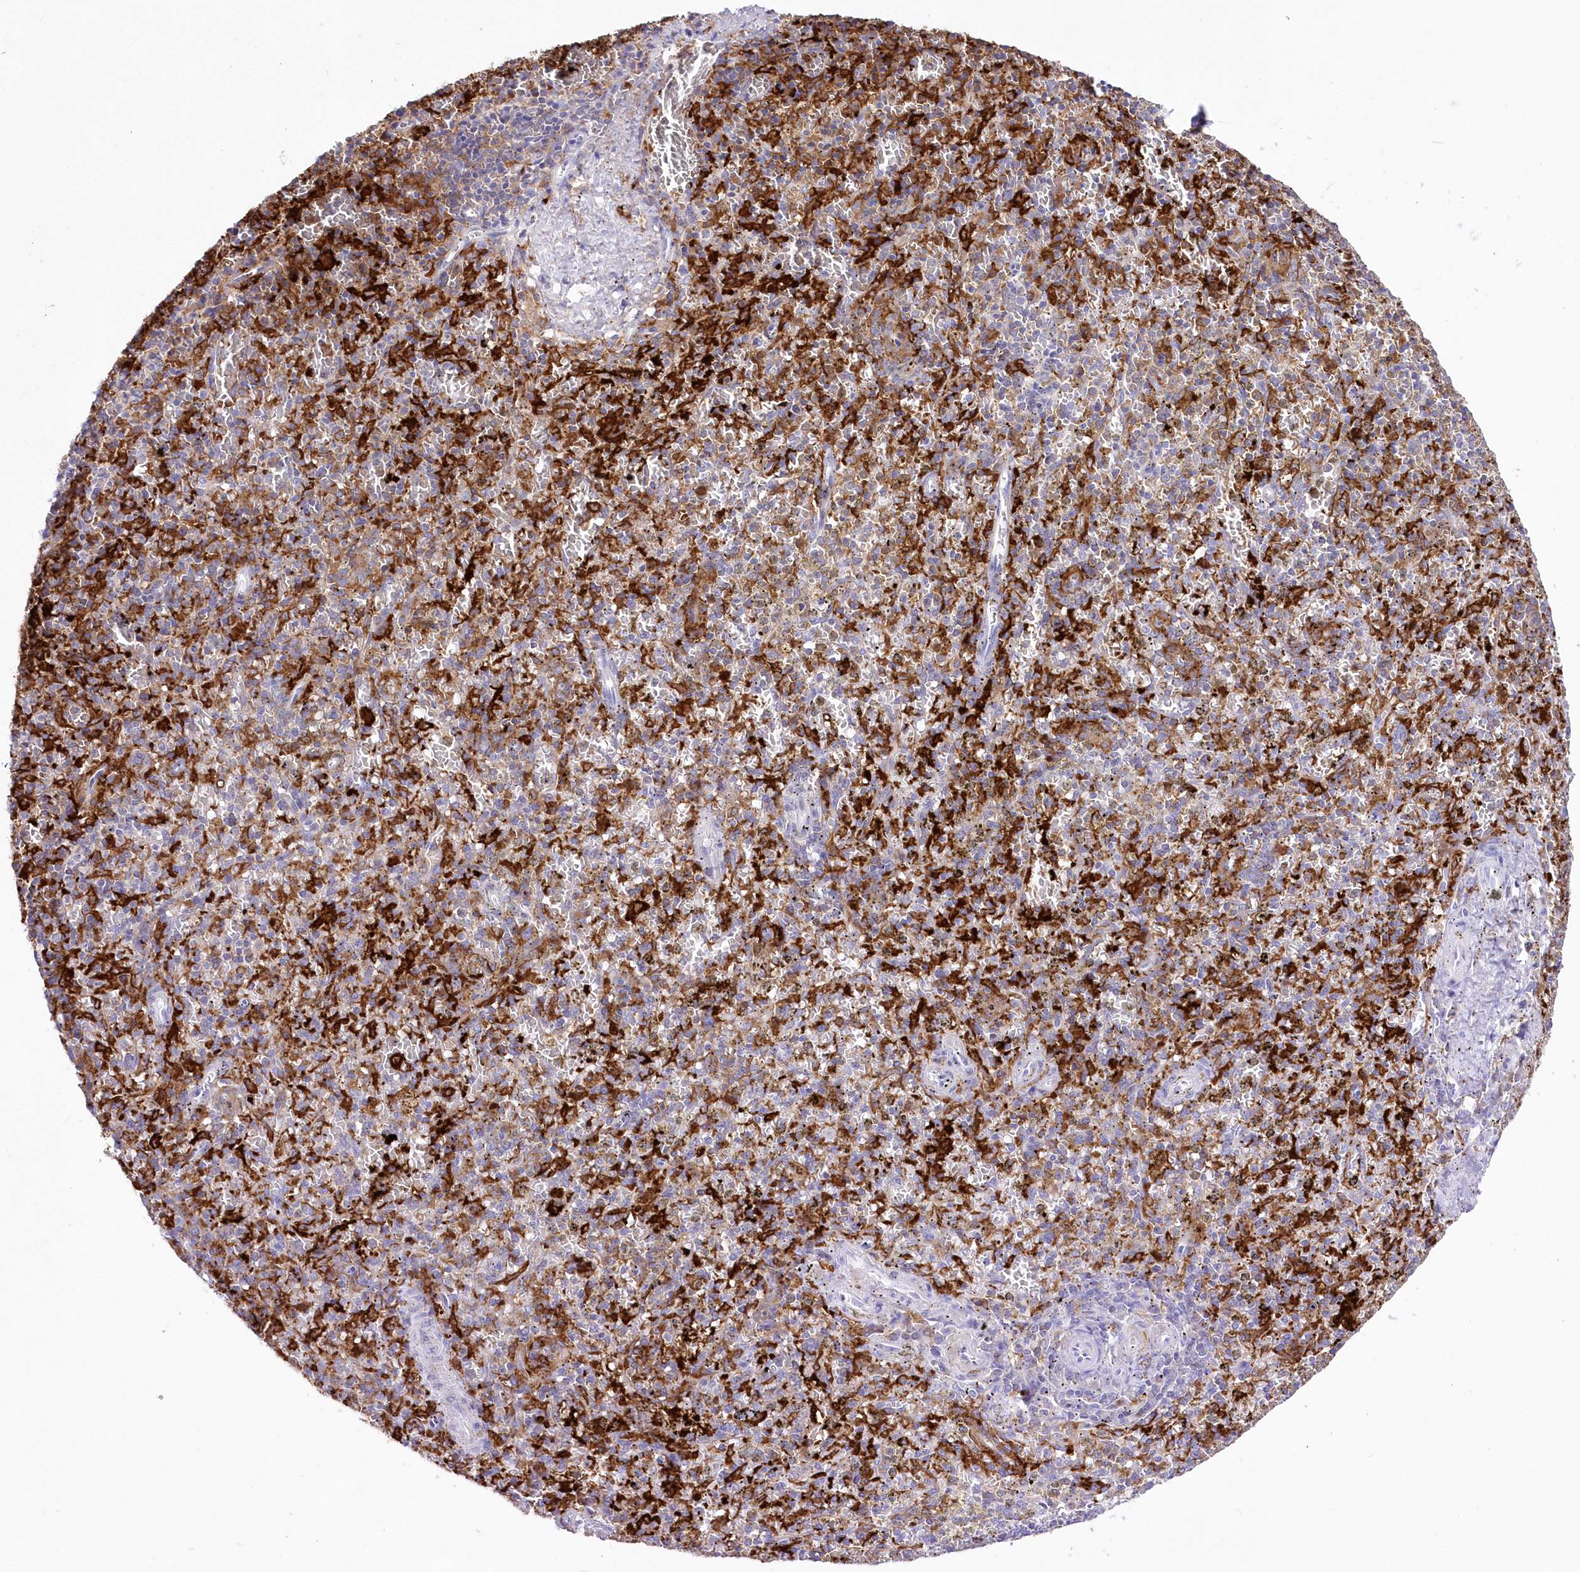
{"staining": {"intensity": "moderate", "quantity": "<25%", "location": "cytoplasmic/membranous"}, "tissue": "spleen", "cell_type": "Cells in red pulp", "image_type": "normal", "snomed": [{"axis": "morphology", "description": "Normal tissue, NOS"}, {"axis": "topography", "description": "Spleen"}], "caption": "Spleen stained for a protein demonstrates moderate cytoplasmic/membranous positivity in cells in red pulp. (DAB IHC with brightfield microscopy, high magnification).", "gene": "DNAJC19", "patient": {"sex": "male", "age": 72}}